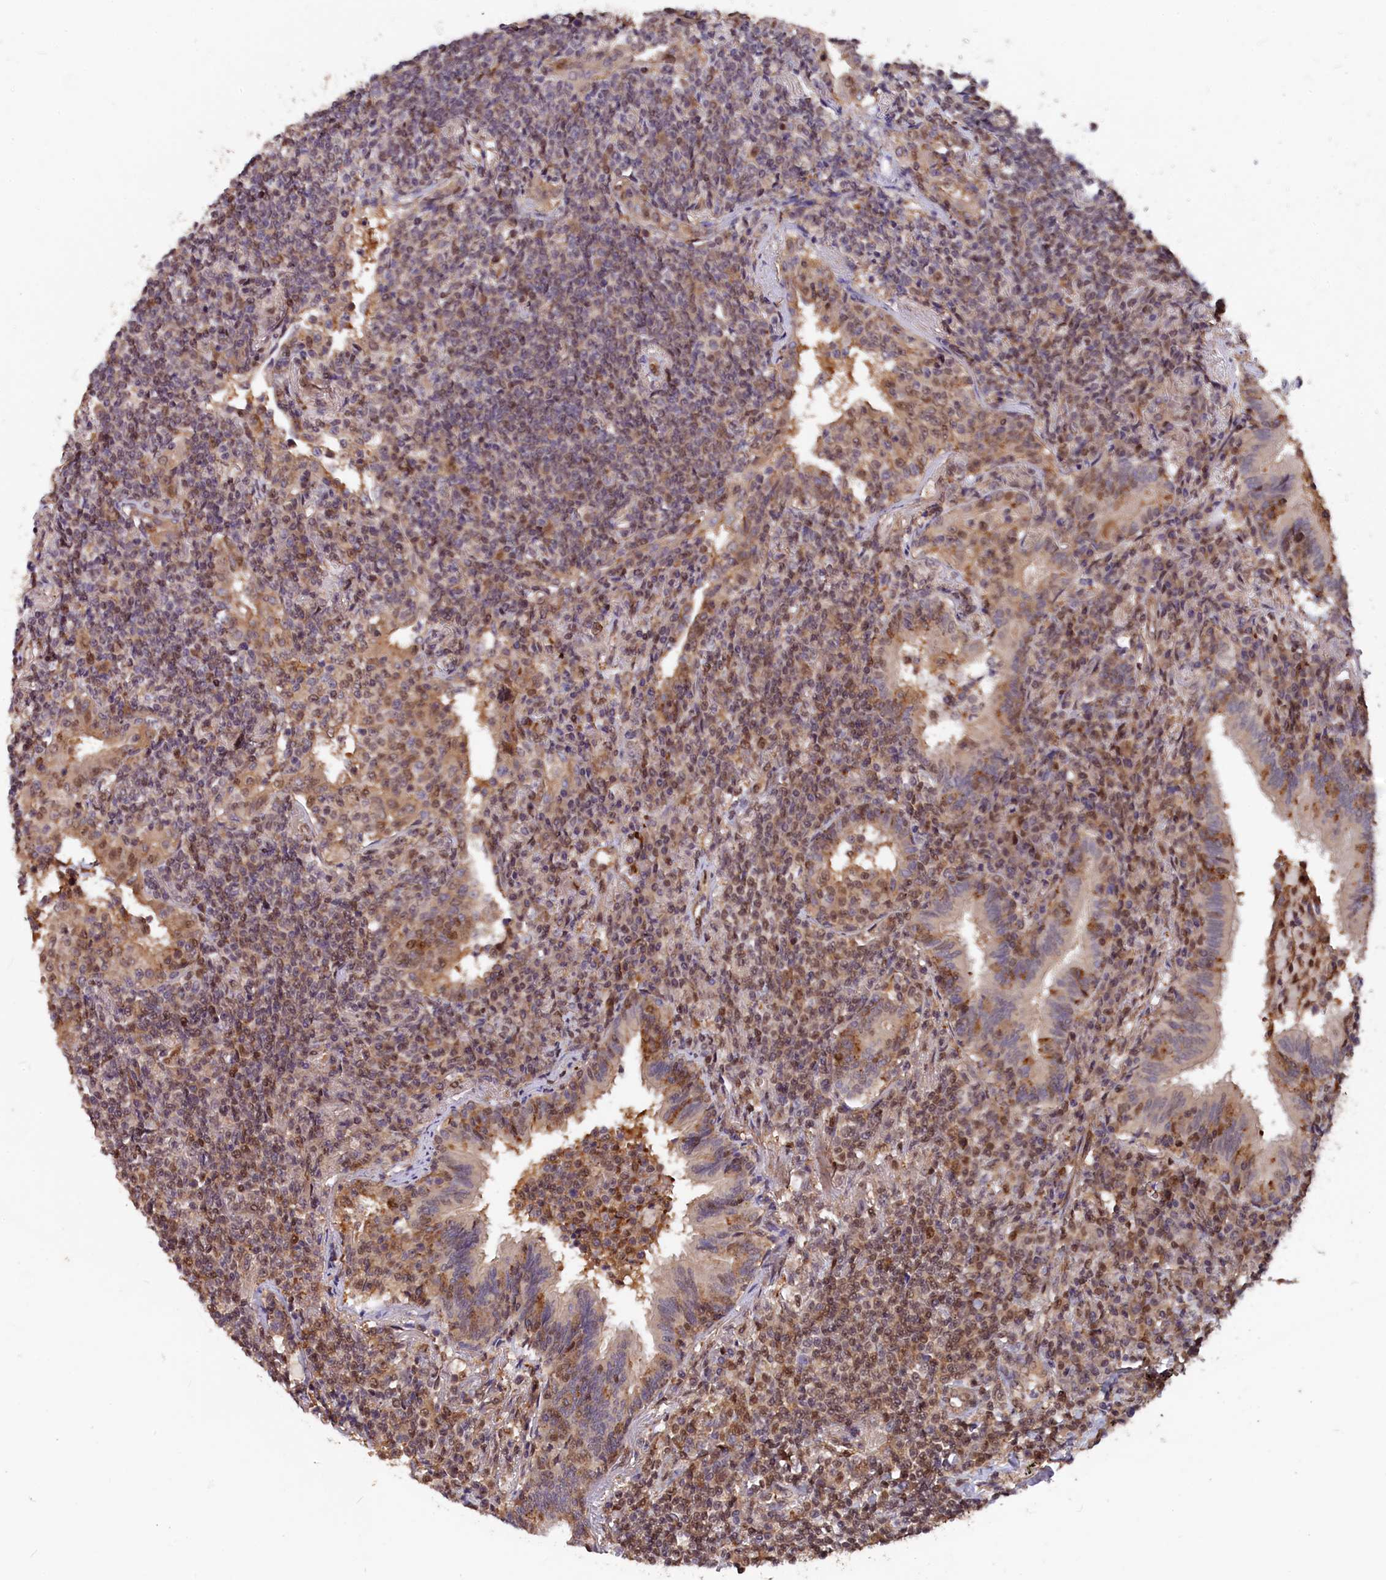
{"staining": {"intensity": "moderate", "quantity": "25%-75%", "location": "nuclear"}, "tissue": "lymphoma", "cell_type": "Tumor cells", "image_type": "cancer", "snomed": [{"axis": "morphology", "description": "Malignant lymphoma, non-Hodgkin's type, Low grade"}, {"axis": "topography", "description": "Lung"}], "caption": "This is an image of immunohistochemistry staining of lymphoma, which shows moderate expression in the nuclear of tumor cells.", "gene": "ADRM1", "patient": {"sex": "female", "age": 71}}